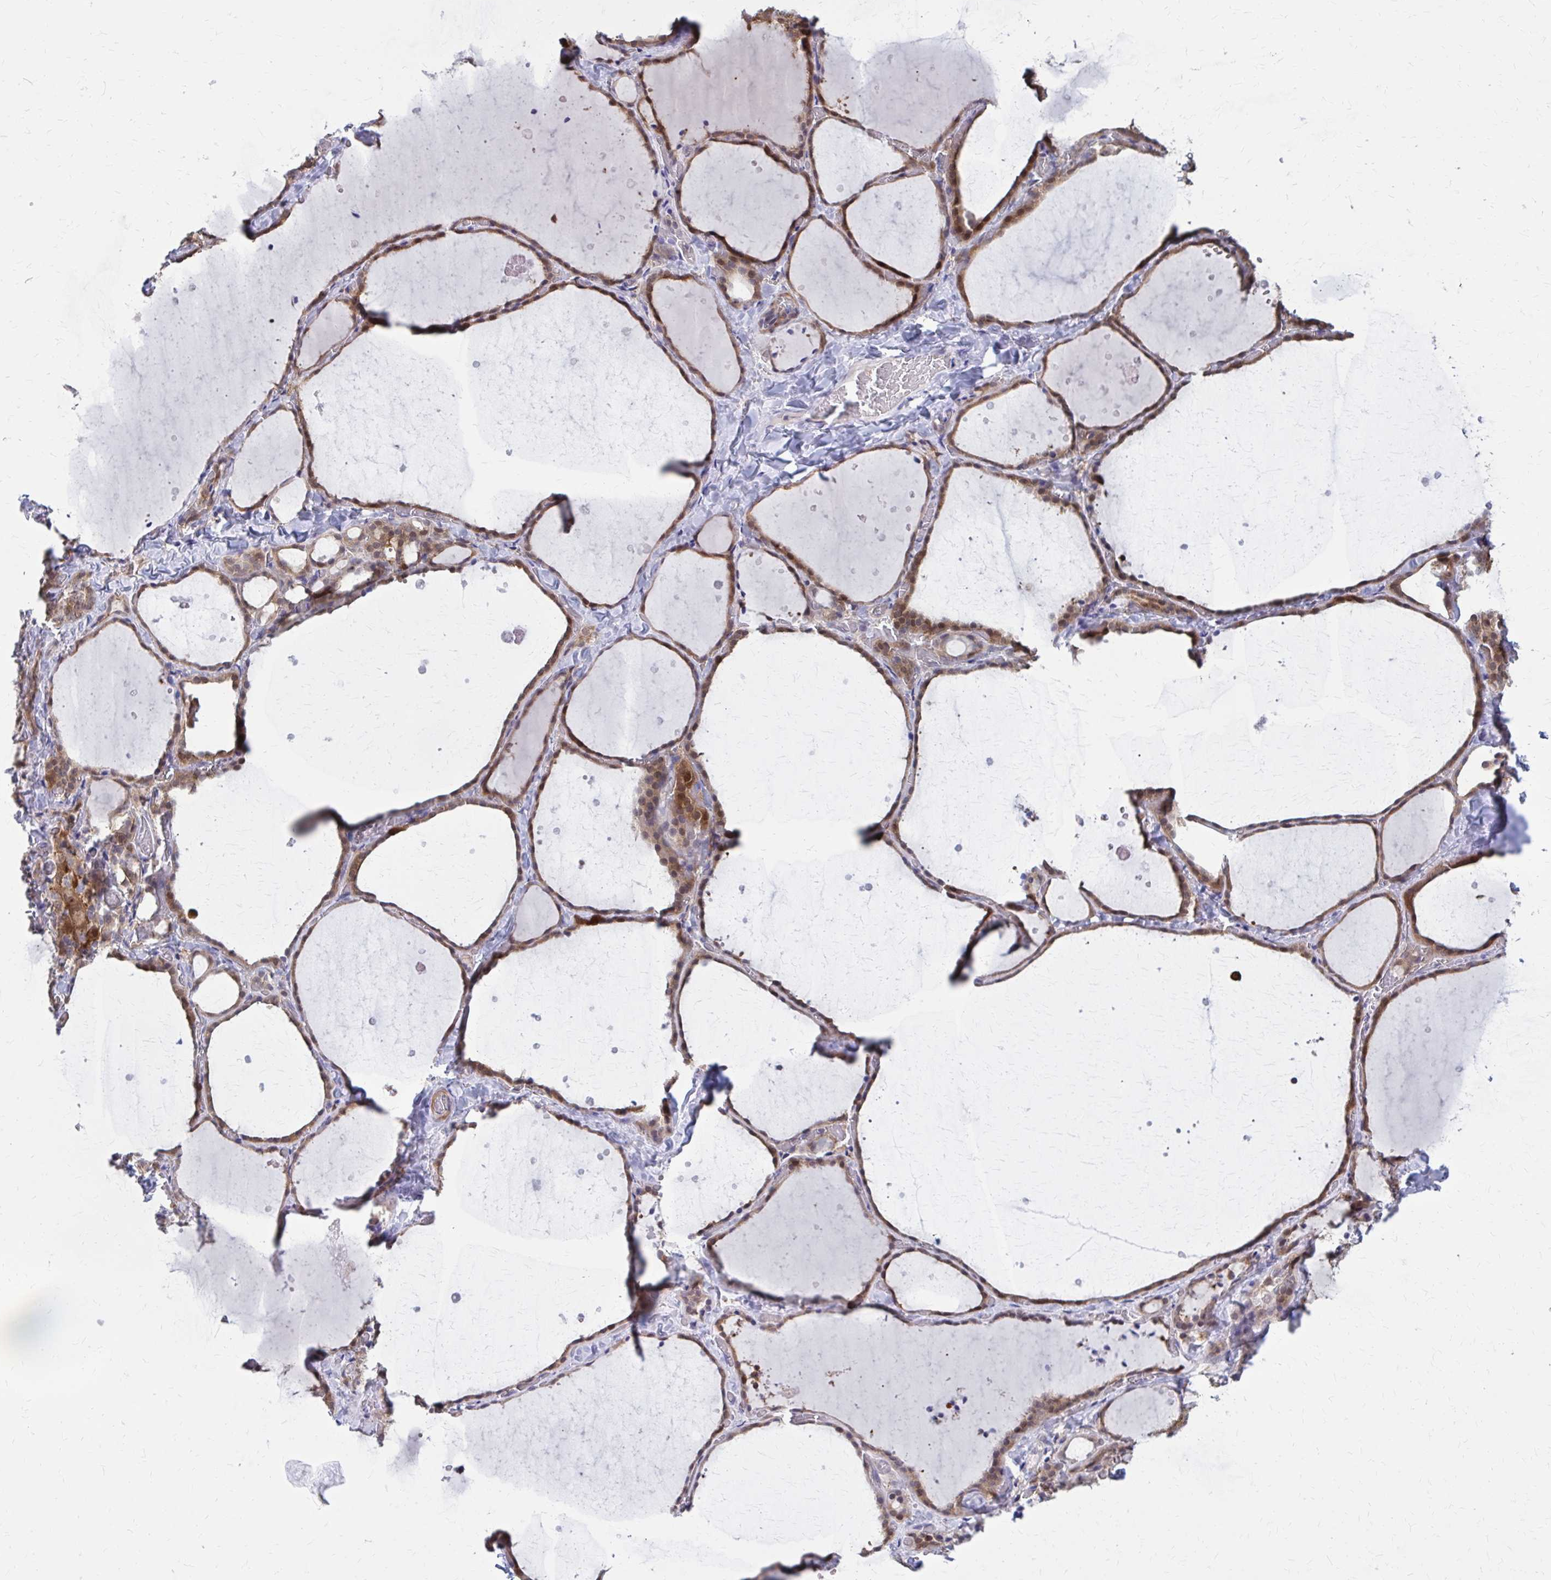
{"staining": {"intensity": "moderate", "quantity": "25%-75%", "location": "cytoplasmic/membranous"}, "tissue": "thyroid gland", "cell_type": "Glandular cells", "image_type": "normal", "snomed": [{"axis": "morphology", "description": "Normal tissue, NOS"}, {"axis": "topography", "description": "Thyroid gland"}], "caption": "Moderate cytoplasmic/membranous positivity for a protein is identified in approximately 25%-75% of glandular cells of unremarkable thyroid gland using immunohistochemistry (IHC).", "gene": "DBI", "patient": {"sex": "female", "age": 36}}